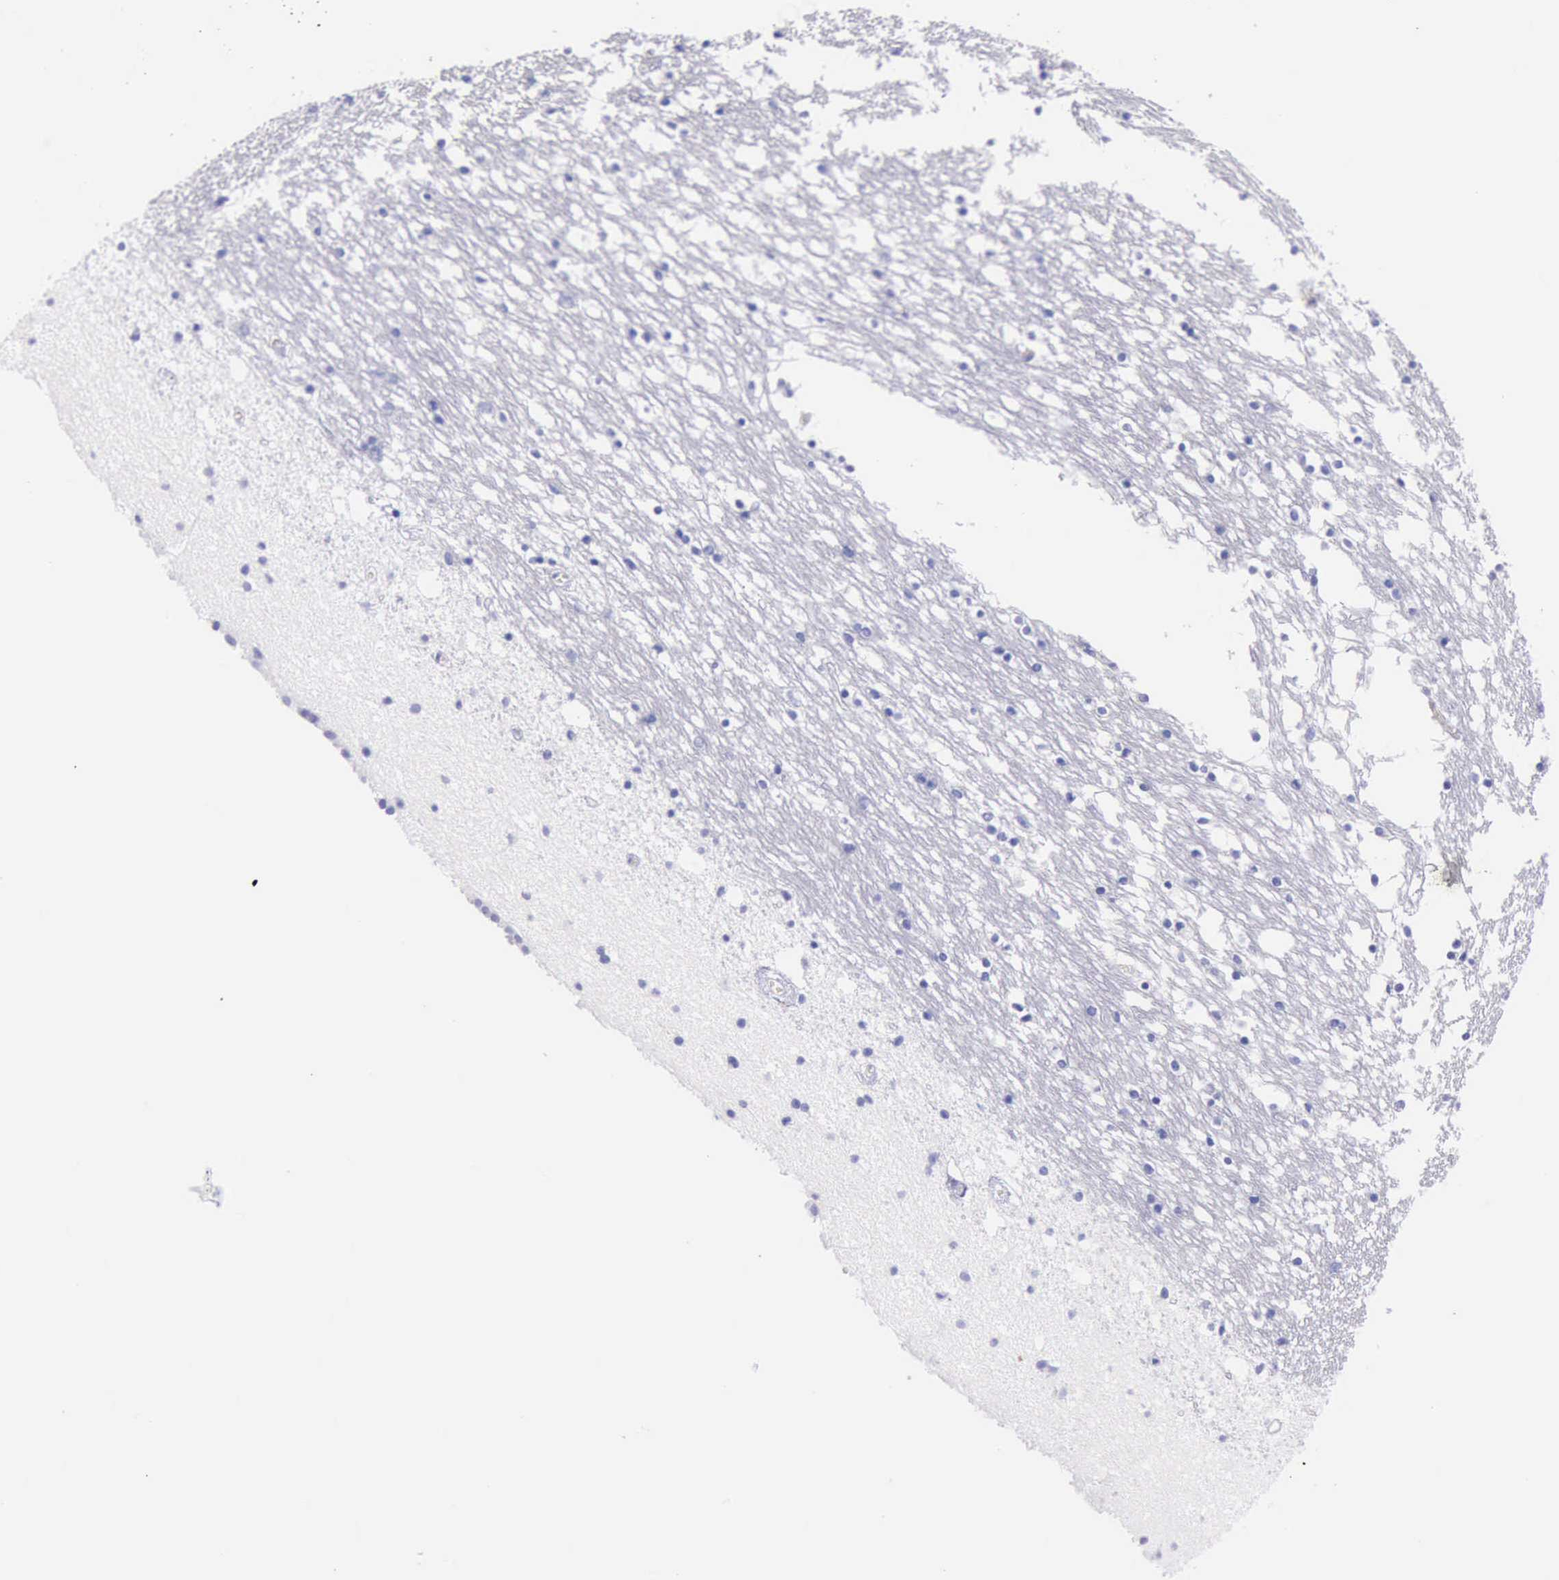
{"staining": {"intensity": "negative", "quantity": "none", "location": "none"}, "tissue": "caudate", "cell_type": "Glial cells", "image_type": "normal", "snomed": [{"axis": "morphology", "description": "Normal tissue, NOS"}, {"axis": "topography", "description": "Lateral ventricle wall"}], "caption": "Glial cells show no significant positivity in unremarkable caudate. (DAB (3,3'-diaminobenzidine) immunohistochemistry, high magnification).", "gene": "KRT8", "patient": {"sex": "male", "age": 45}}